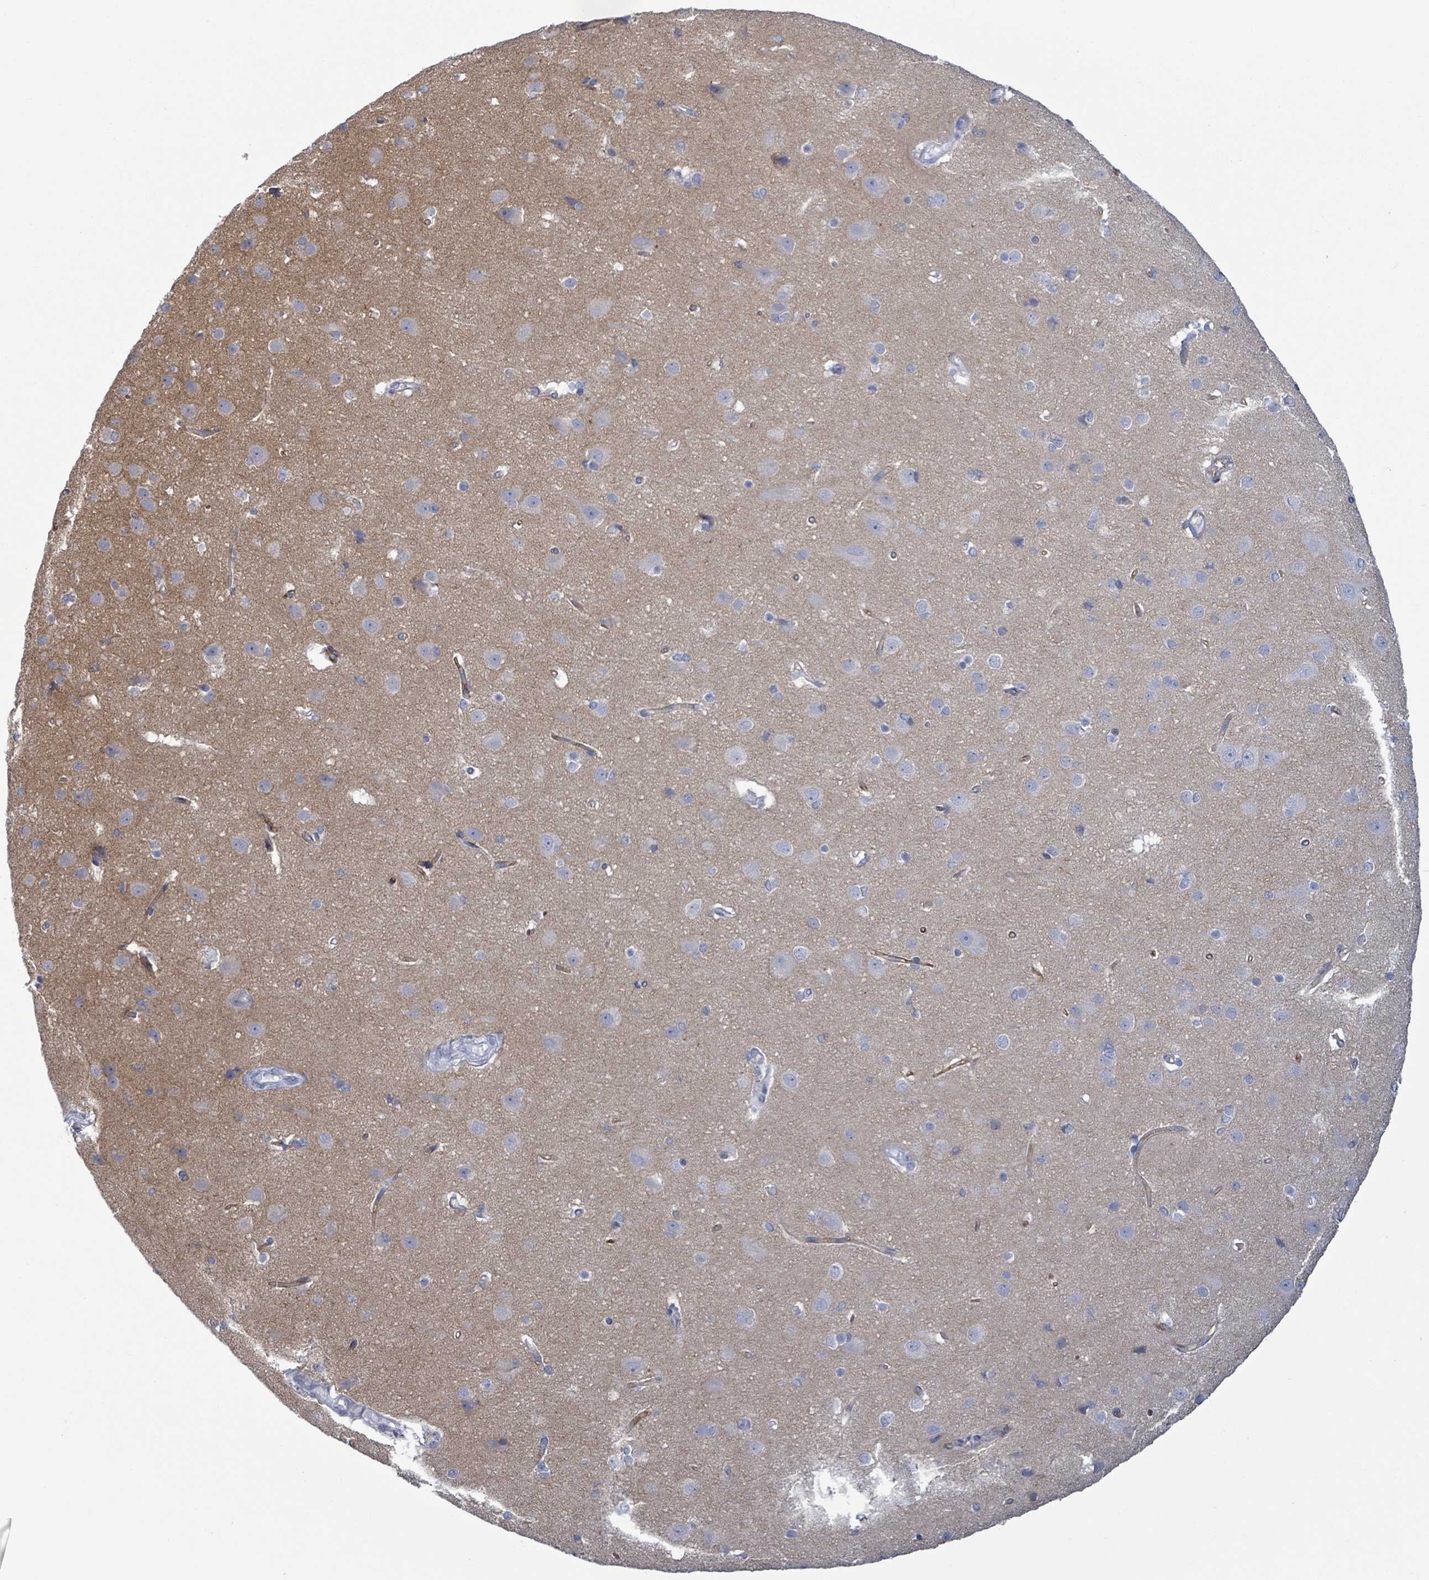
{"staining": {"intensity": "moderate", "quantity": "25%-75%", "location": "cytoplasmic/membranous"}, "tissue": "cerebral cortex", "cell_type": "Endothelial cells", "image_type": "normal", "snomed": [{"axis": "morphology", "description": "Normal tissue, NOS"}, {"axis": "topography", "description": "Cerebral cortex"}], "caption": "Brown immunohistochemical staining in unremarkable cerebral cortex exhibits moderate cytoplasmic/membranous positivity in approximately 25%-75% of endothelial cells. (brown staining indicates protein expression, while blue staining denotes nuclei).", "gene": "BSG", "patient": {"sex": "male", "age": 37}}